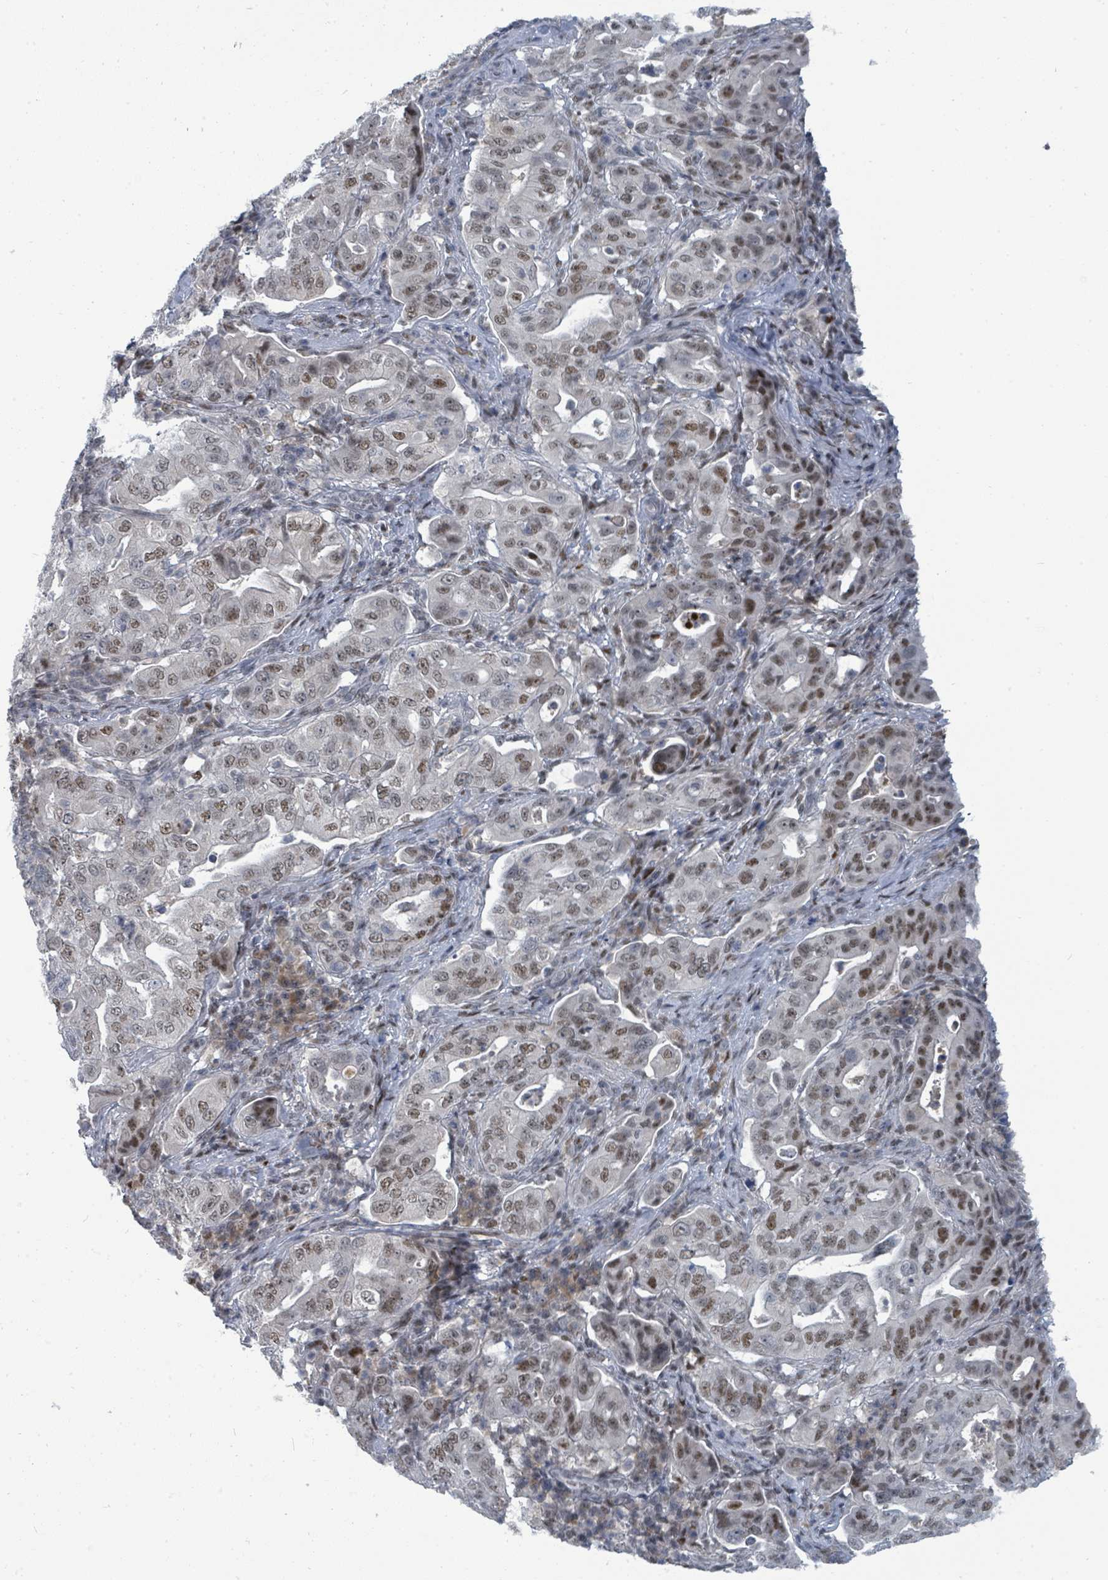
{"staining": {"intensity": "moderate", "quantity": "25%-75%", "location": "nuclear"}, "tissue": "pancreatic cancer", "cell_type": "Tumor cells", "image_type": "cancer", "snomed": [{"axis": "morphology", "description": "Normal tissue, NOS"}, {"axis": "morphology", "description": "Adenocarcinoma, NOS"}, {"axis": "topography", "description": "Lymph node"}, {"axis": "topography", "description": "Pancreas"}], "caption": "IHC photomicrograph of pancreatic adenocarcinoma stained for a protein (brown), which reveals medium levels of moderate nuclear positivity in about 25%-75% of tumor cells.", "gene": "UCK1", "patient": {"sex": "female", "age": 67}}